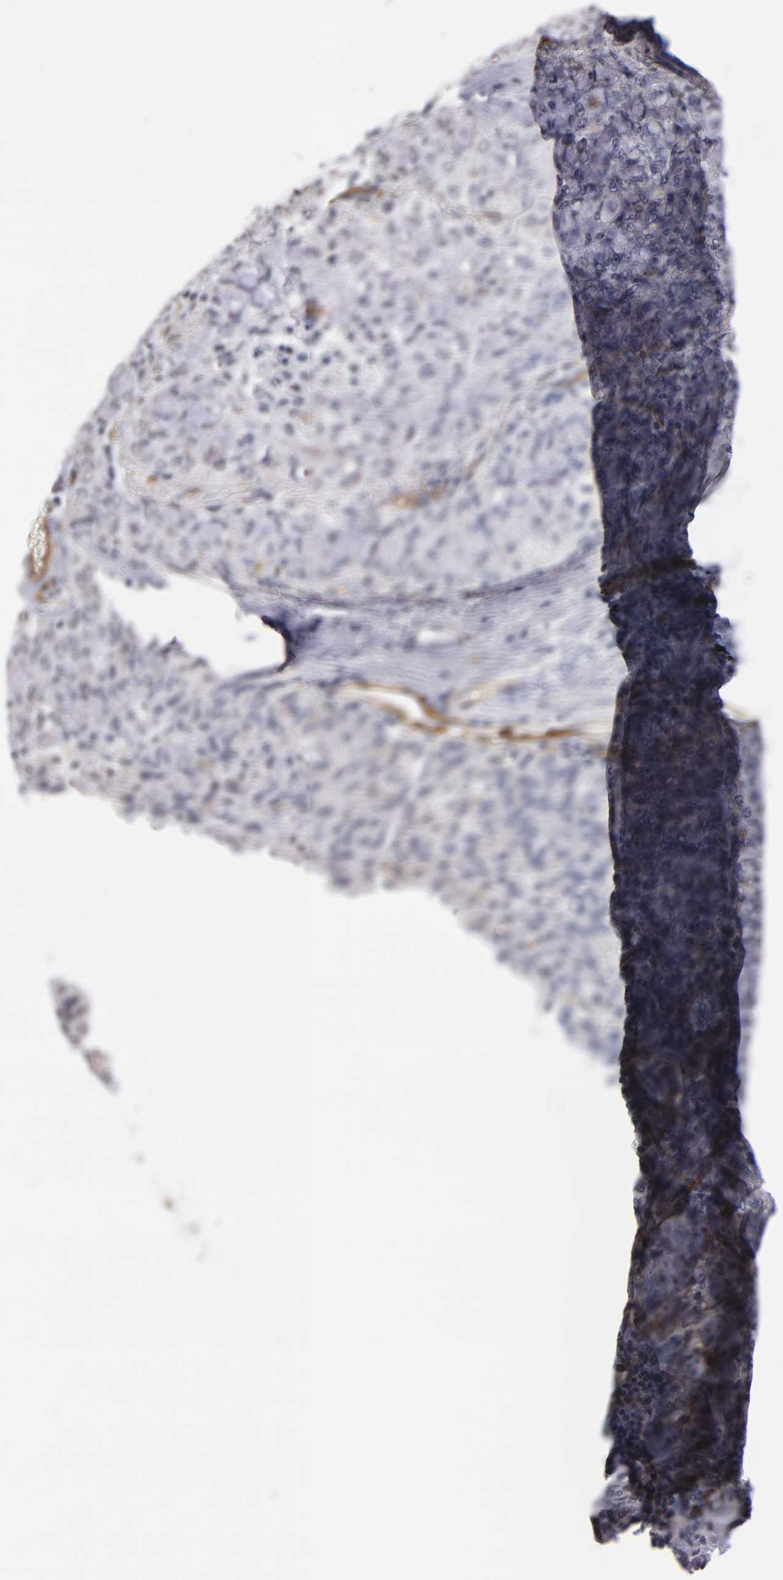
{"staining": {"intensity": "moderate", "quantity": "<25%", "location": "cytoplasmic/membranous"}, "tissue": "lung cancer", "cell_type": "Tumor cells", "image_type": "cancer", "snomed": [{"axis": "morphology", "description": "Adenocarcinoma, NOS"}, {"axis": "topography", "description": "Lung"}], "caption": "Immunohistochemistry (IHC) image of neoplastic tissue: lung cancer (adenocarcinoma) stained using immunohistochemistry reveals low levels of moderate protein expression localized specifically in the cytoplasmic/membranous of tumor cells, appearing as a cytoplasmic/membranous brown color.", "gene": "LAMC1", "patient": {"sex": "female", "age": 44}}